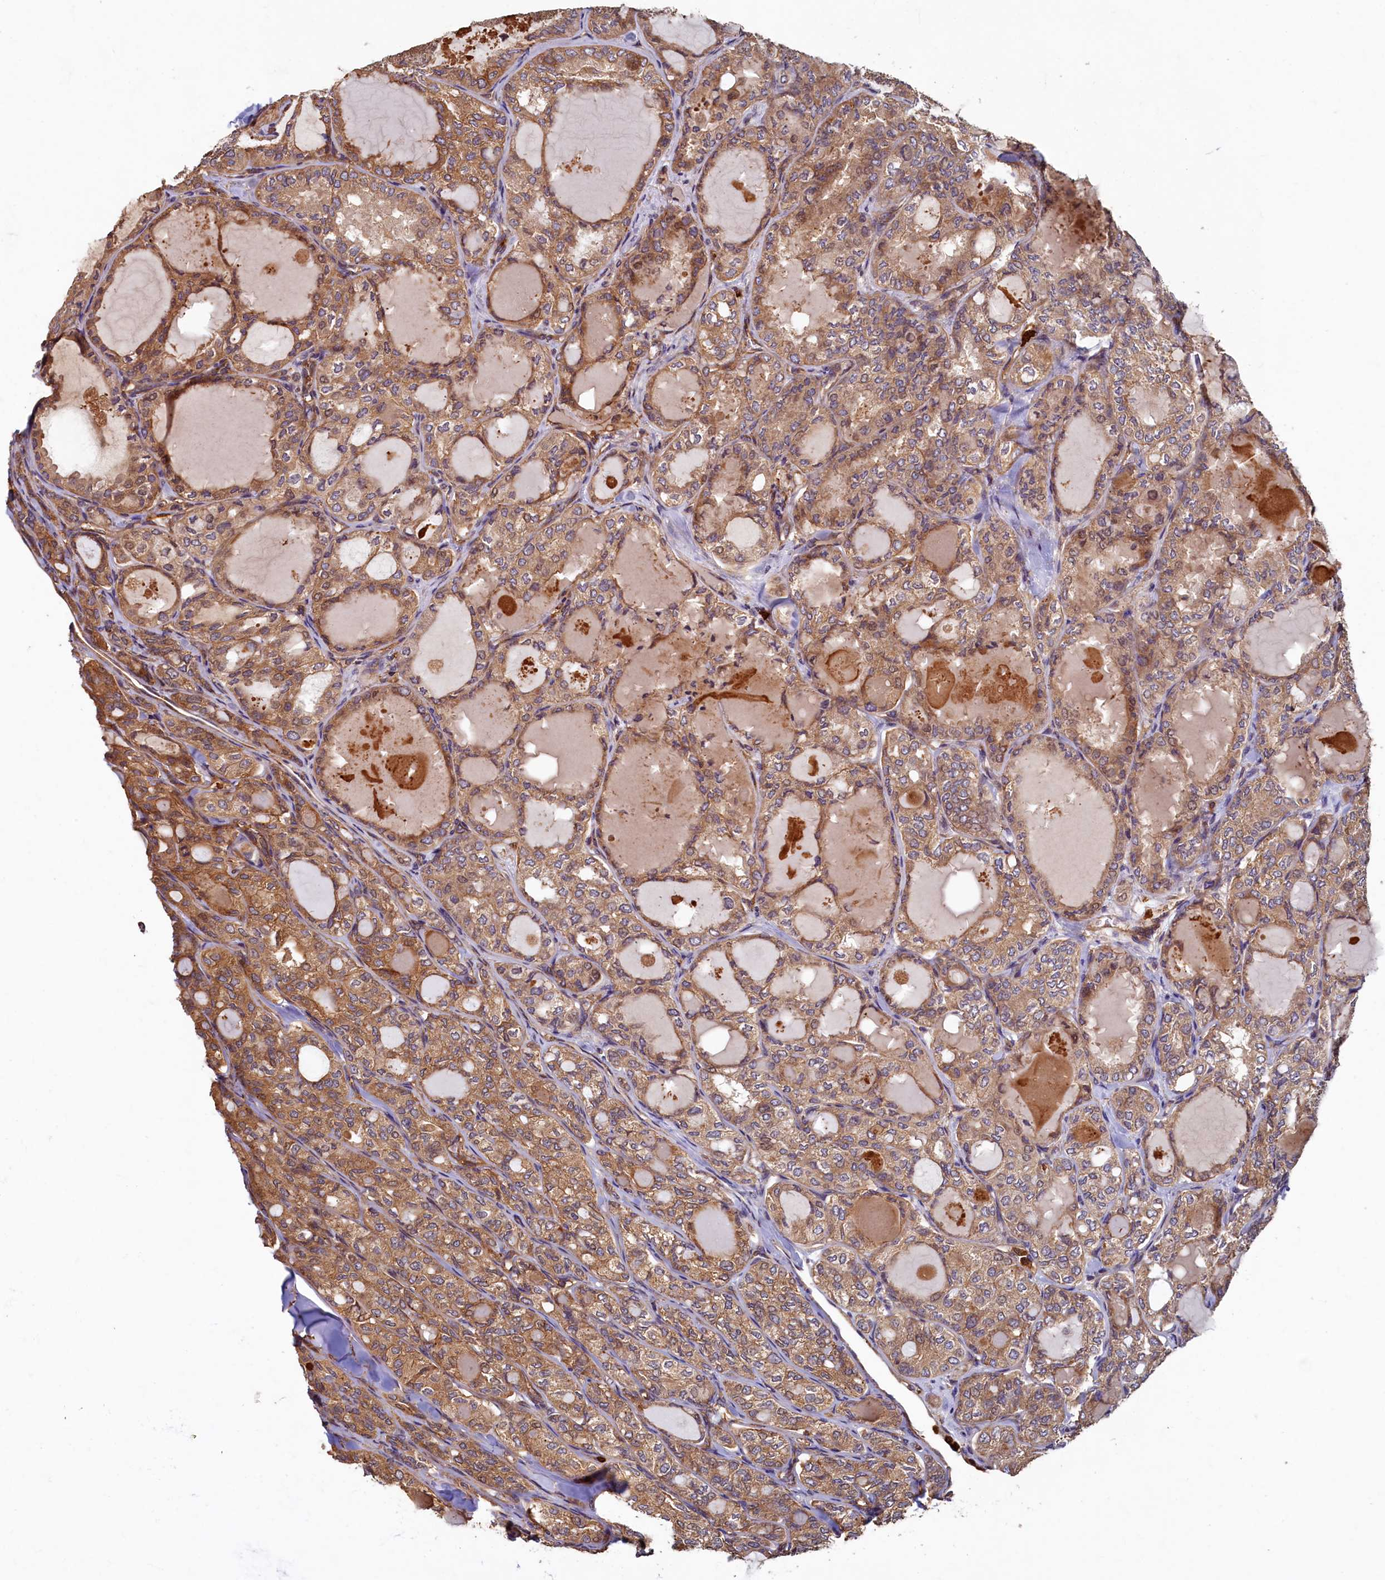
{"staining": {"intensity": "moderate", "quantity": ">75%", "location": "cytoplasmic/membranous"}, "tissue": "thyroid cancer", "cell_type": "Tumor cells", "image_type": "cancer", "snomed": [{"axis": "morphology", "description": "Follicular adenoma carcinoma, NOS"}, {"axis": "topography", "description": "Thyroid gland"}], "caption": "Protein expression analysis of follicular adenoma carcinoma (thyroid) exhibits moderate cytoplasmic/membranous staining in approximately >75% of tumor cells.", "gene": "CCDC102B", "patient": {"sex": "male", "age": 75}}